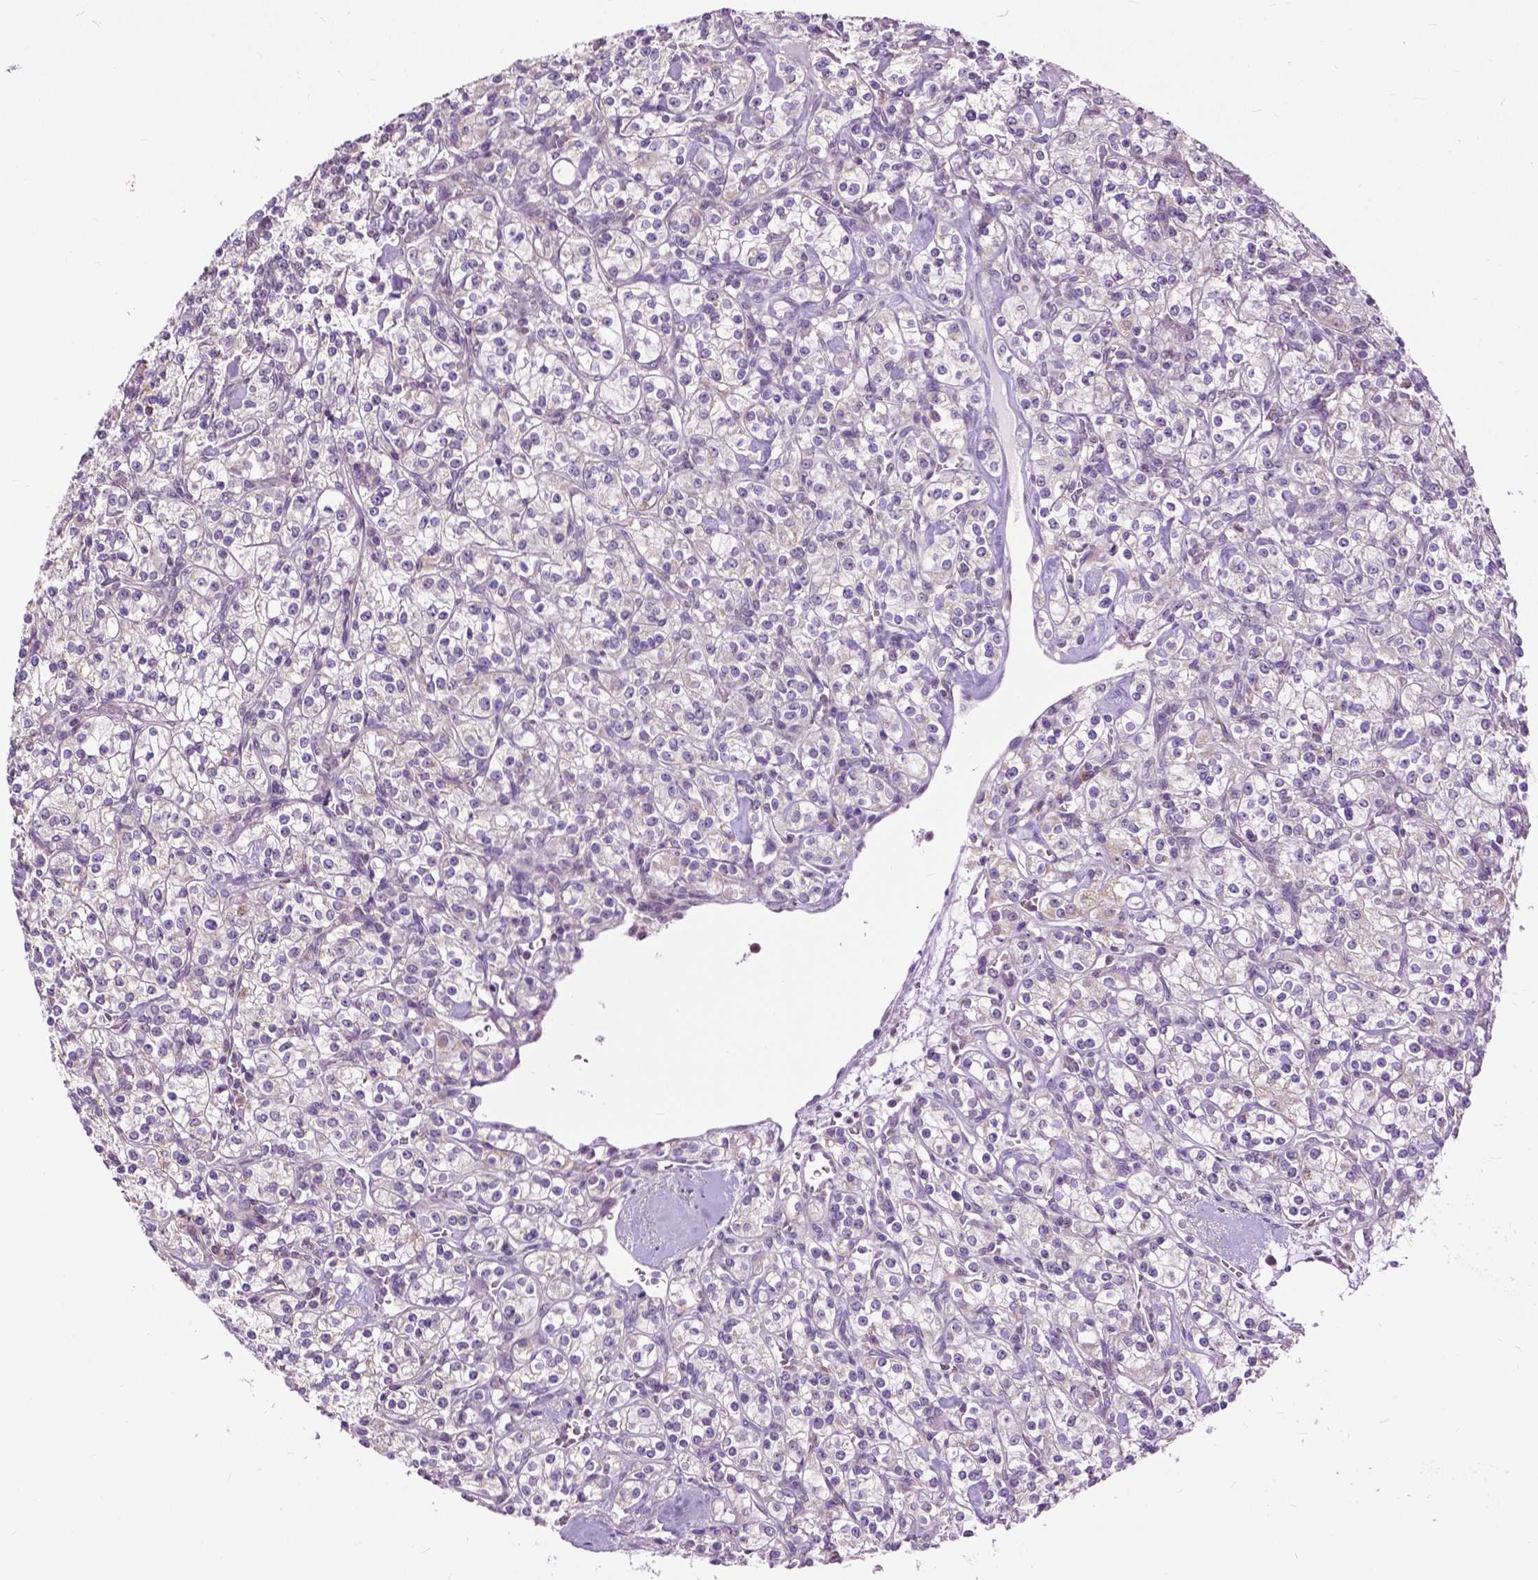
{"staining": {"intensity": "negative", "quantity": "none", "location": "none"}, "tissue": "renal cancer", "cell_type": "Tumor cells", "image_type": "cancer", "snomed": [{"axis": "morphology", "description": "Adenocarcinoma, NOS"}, {"axis": "topography", "description": "Kidney"}], "caption": "The photomicrograph shows no significant positivity in tumor cells of renal cancer.", "gene": "TTC9B", "patient": {"sex": "male", "age": 77}}